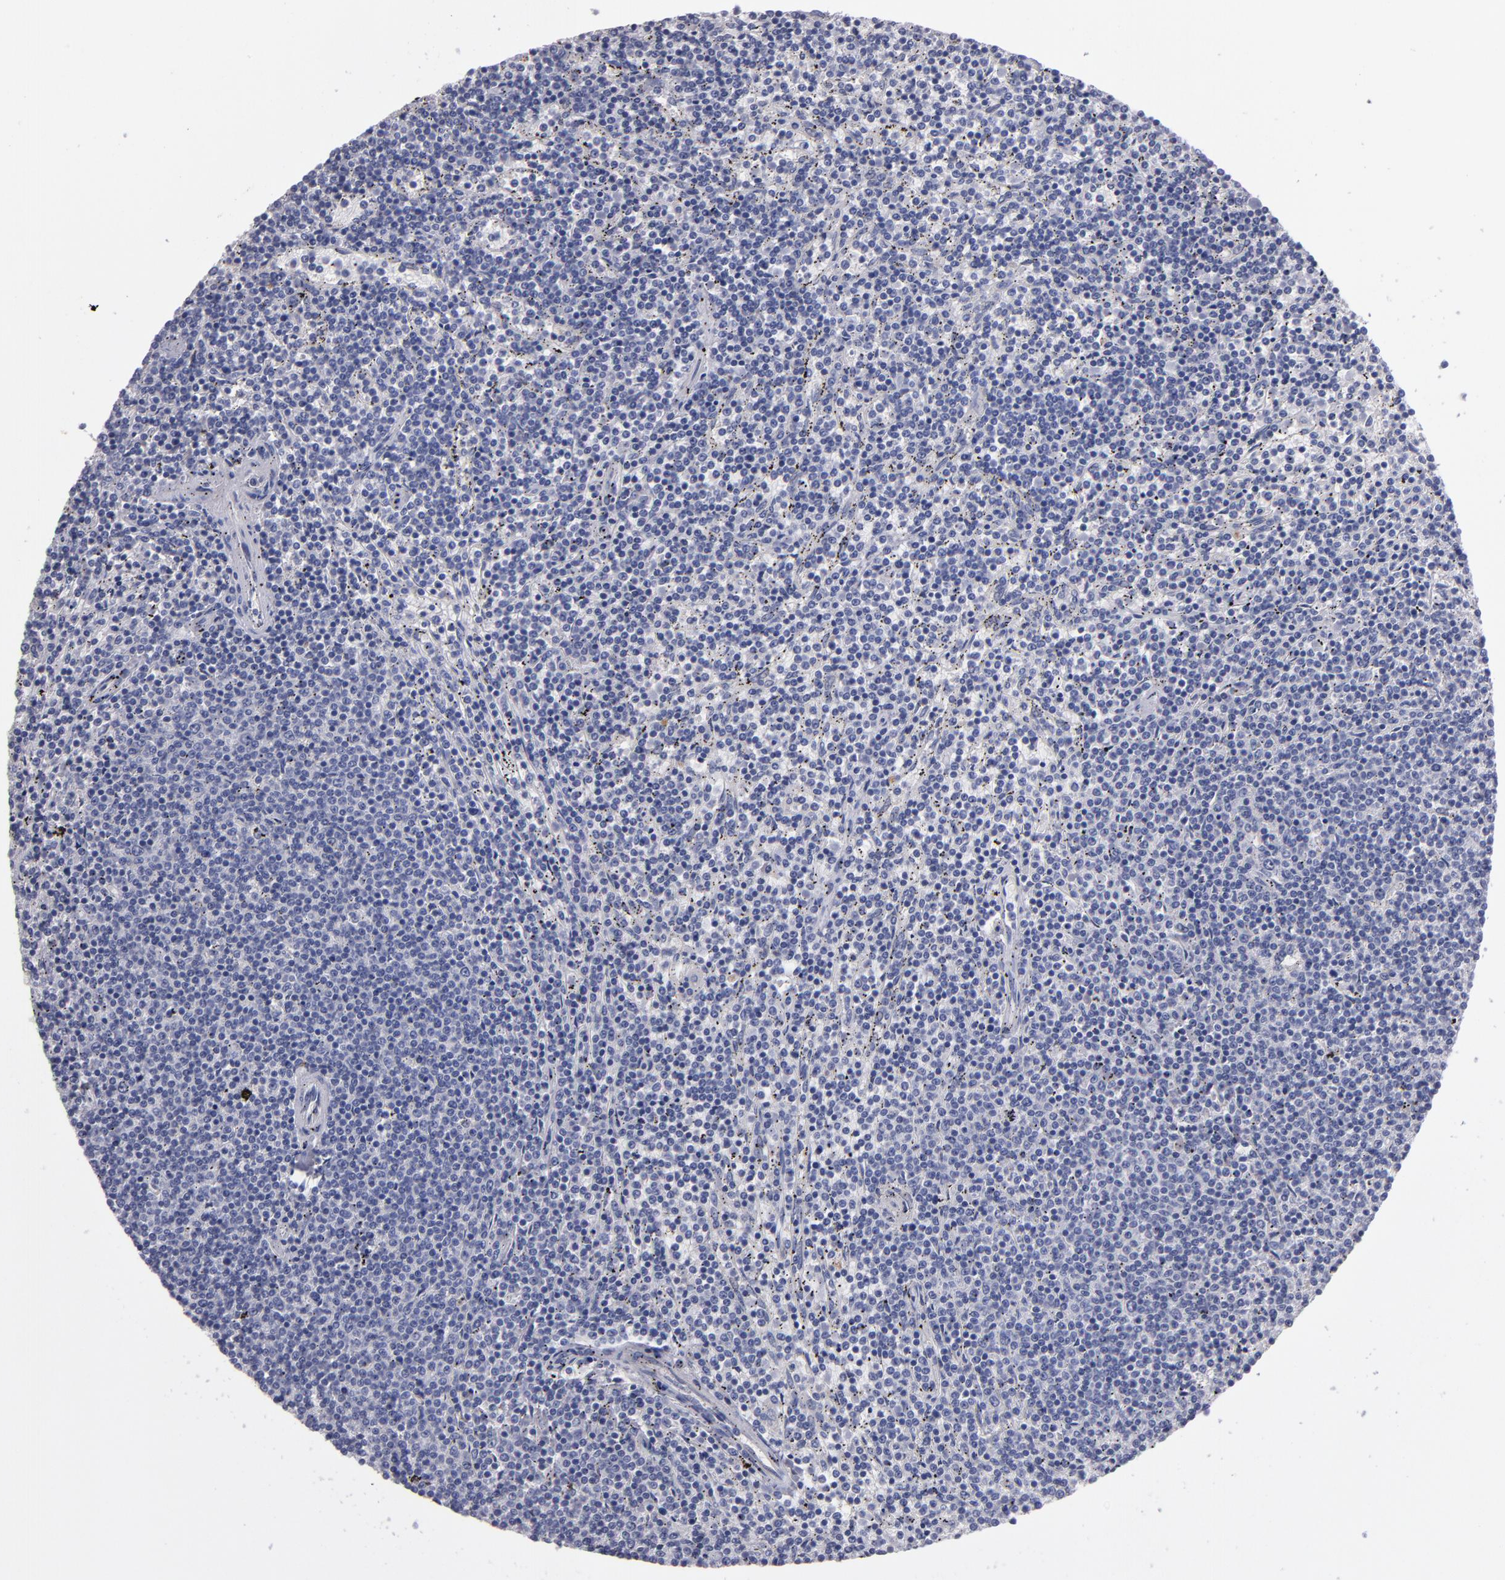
{"staining": {"intensity": "negative", "quantity": "none", "location": "none"}, "tissue": "lymphoma", "cell_type": "Tumor cells", "image_type": "cancer", "snomed": [{"axis": "morphology", "description": "Malignant lymphoma, non-Hodgkin's type, Low grade"}, {"axis": "topography", "description": "Spleen"}], "caption": "Human lymphoma stained for a protein using IHC reveals no positivity in tumor cells.", "gene": "CDH3", "patient": {"sex": "female", "age": 50}}